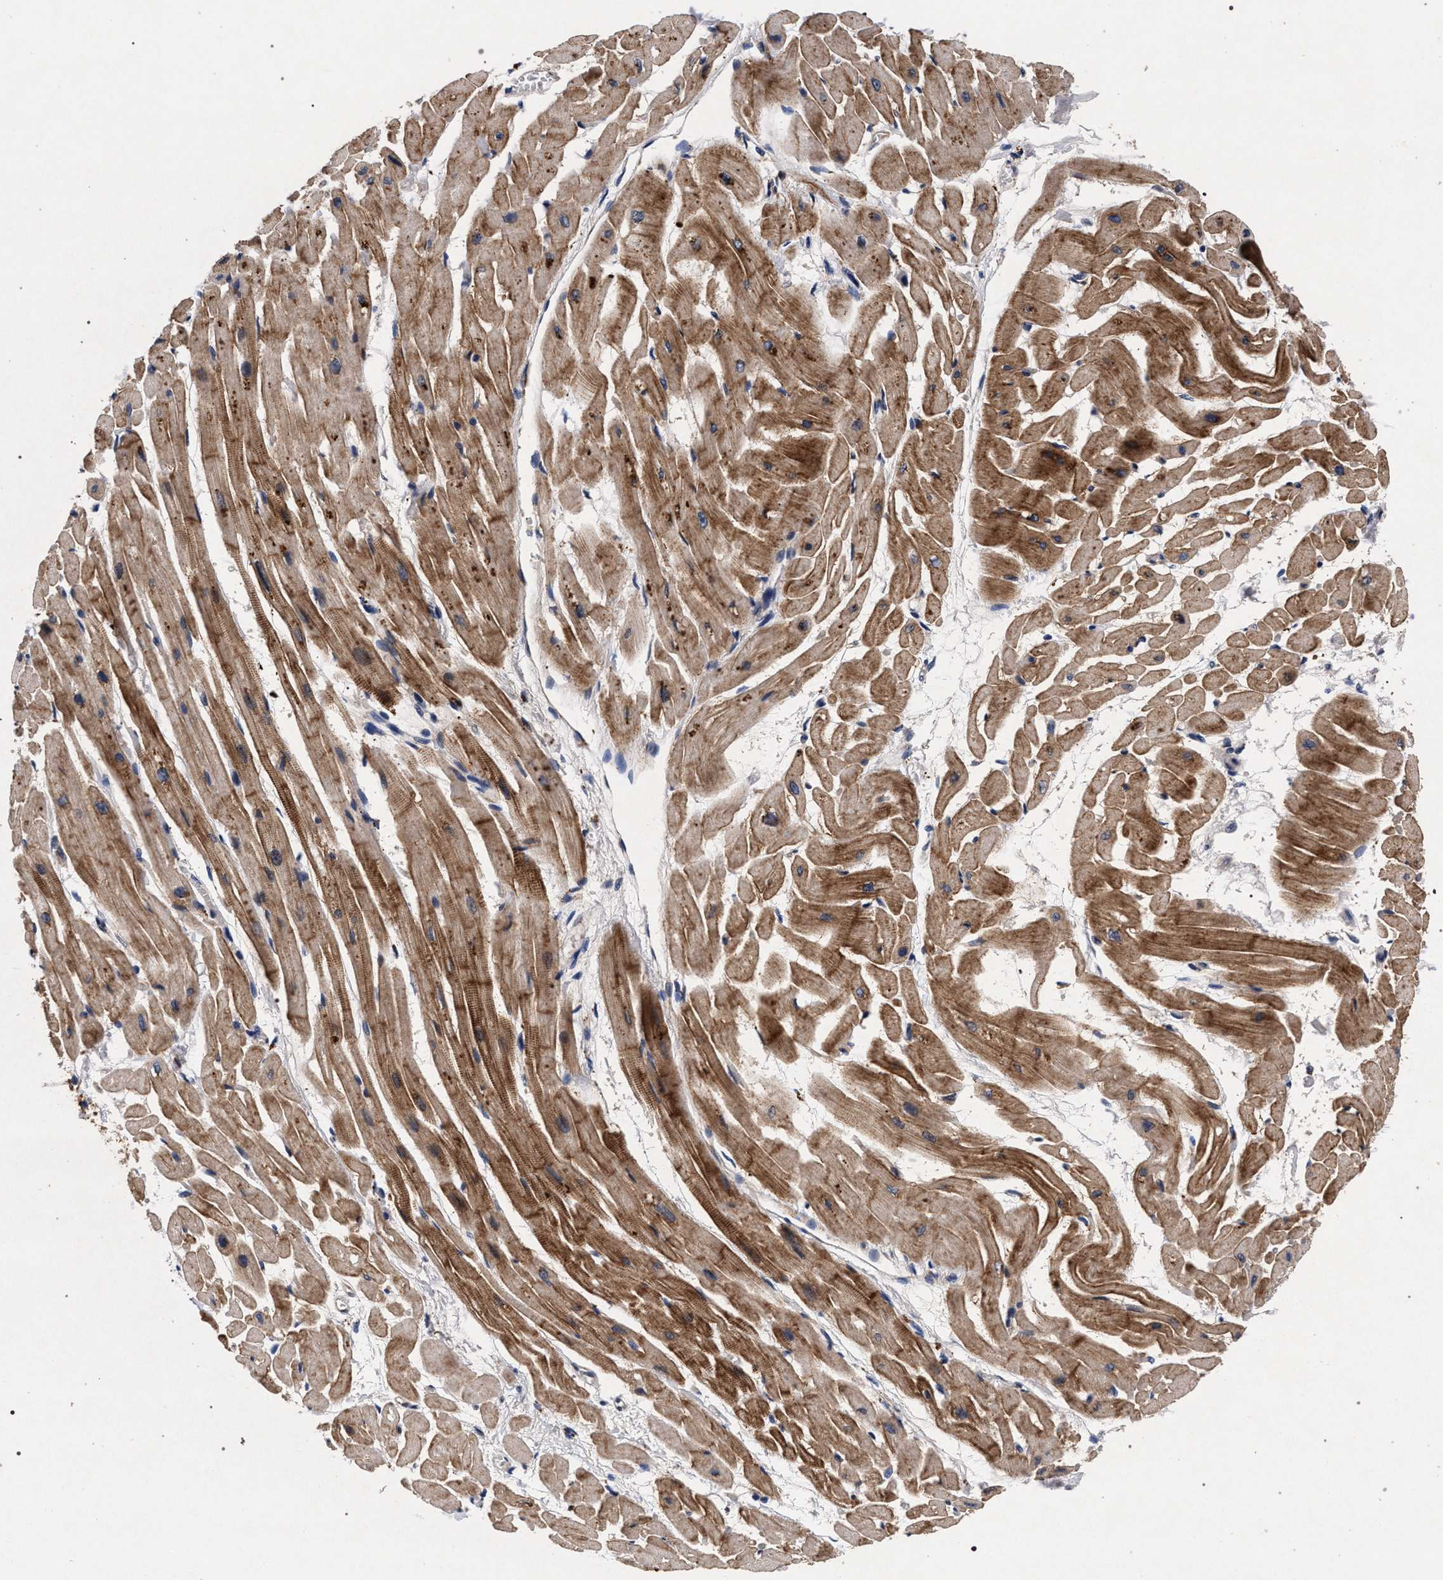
{"staining": {"intensity": "moderate", "quantity": ">75%", "location": "cytoplasmic/membranous"}, "tissue": "heart muscle", "cell_type": "Cardiomyocytes", "image_type": "normal", "snomed": [{"axis": "morphology", "description": "Normal tissue, NOS"}, {"axis": "topography", "description": "Heart"}], "caption": "Moderate cytoplasmic/membranous staining for a protein is seen in about >75% of cardiomyocytes of unremarkable heart muscle using IHC.", "gene": "NEK7", "patient": {"sex": "male", "age": 45}}